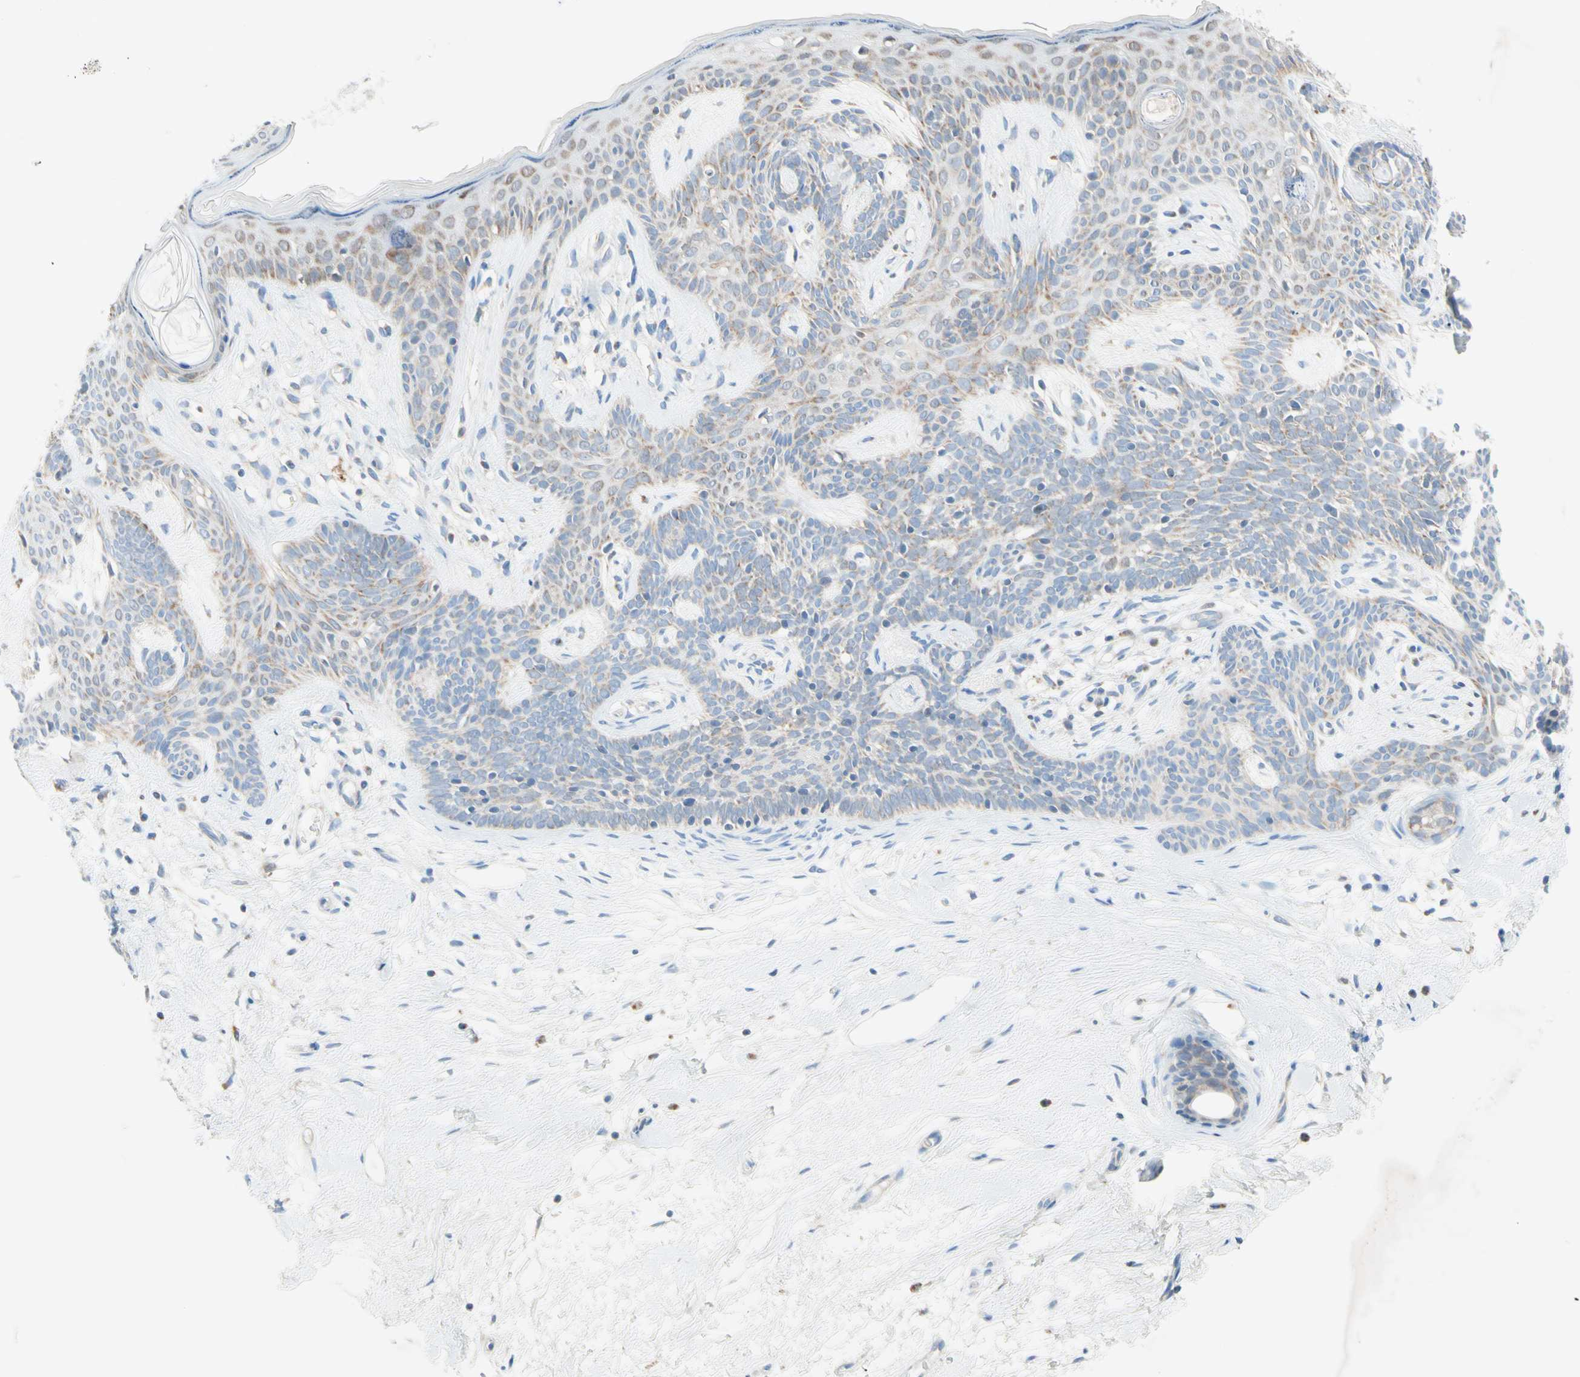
{"staining": {"intensity": "weak", "quantity": "25%-75%", "location": "cytoplasmic/membranous"}, "tissue": "skin cancer", "cell_type": "Tumor cells", "image_type": "cancer", "snomed": [{"axis": "morphology", "description": "Developmental malformation"}, {"axis": "morphology", "description": "Basal cell carcinoma"}, {"axis": "topography", "description": "Skin"}], "caption": "DAB (3,3'-diaminobenzidine) immunohistochemical staining of skin cancer (basal cell carcinoma) reveals weak cytoplasmic/membranous protein staining in approximately 25%-75% of tumor cells.", "gene": "MFF", "patient": {"sex": "female", "age": 62}}